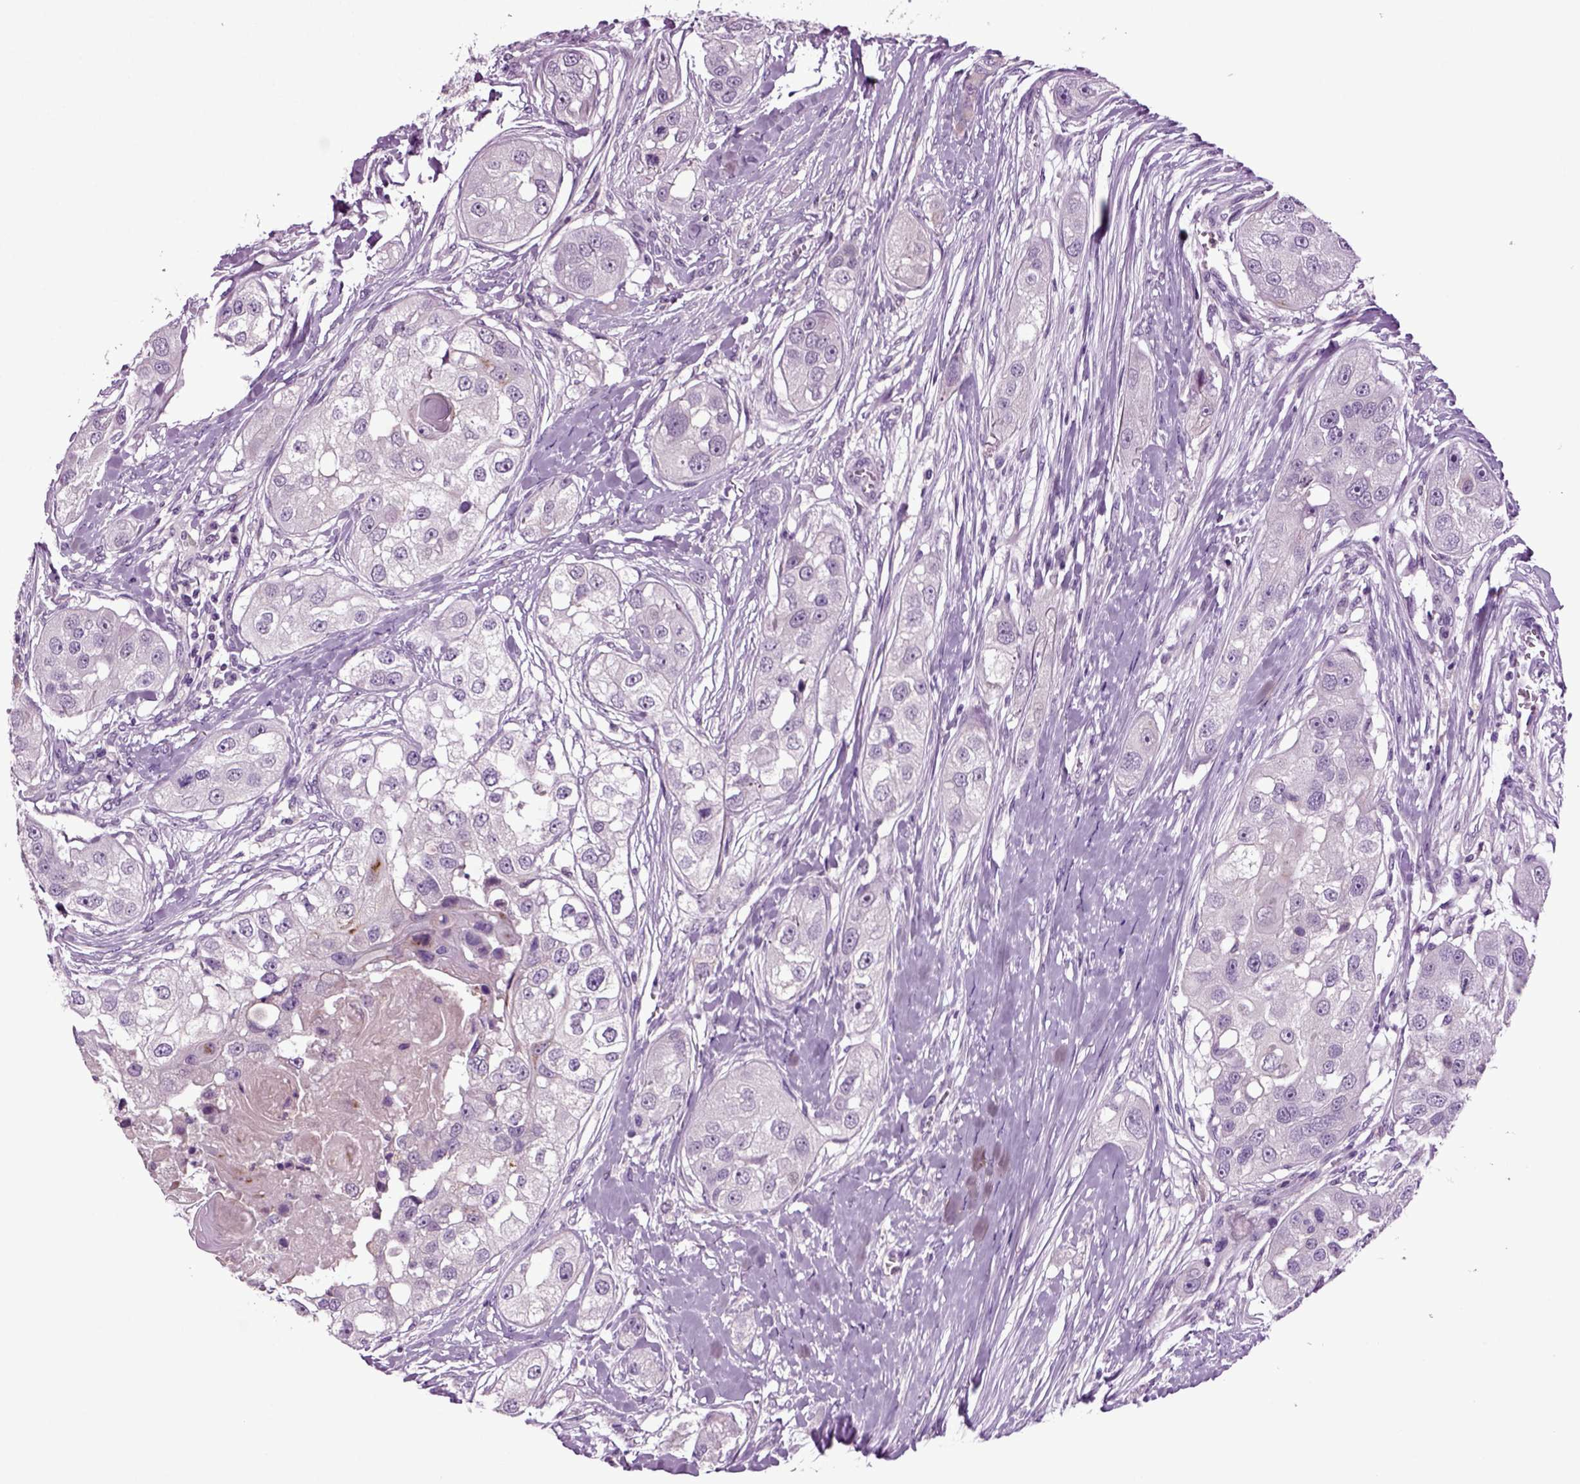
{"staining": {"intensity": "negative", "quantity": "none", "location": "none"}, "tissue": "head and neck cancer", "cell_type": "Tumor cells", "image_type": "cancer", "snomed": [{"axis": "morphology", "description": "Normal tissue, NOS"}, {"axis": "morphology", "description": "Squamous cell carcinoma, NOS"}, {"axis": "topography", "description": "Skeletal muscle"}, {"axis": "topography", "description": "Head-Neck"}], "caption": "This is an IHC micrograph of human head and neck cancer. There is no staining in tumor cells.", "gene": "FGF11", "patient": {"sex": "male", "age": 51}}